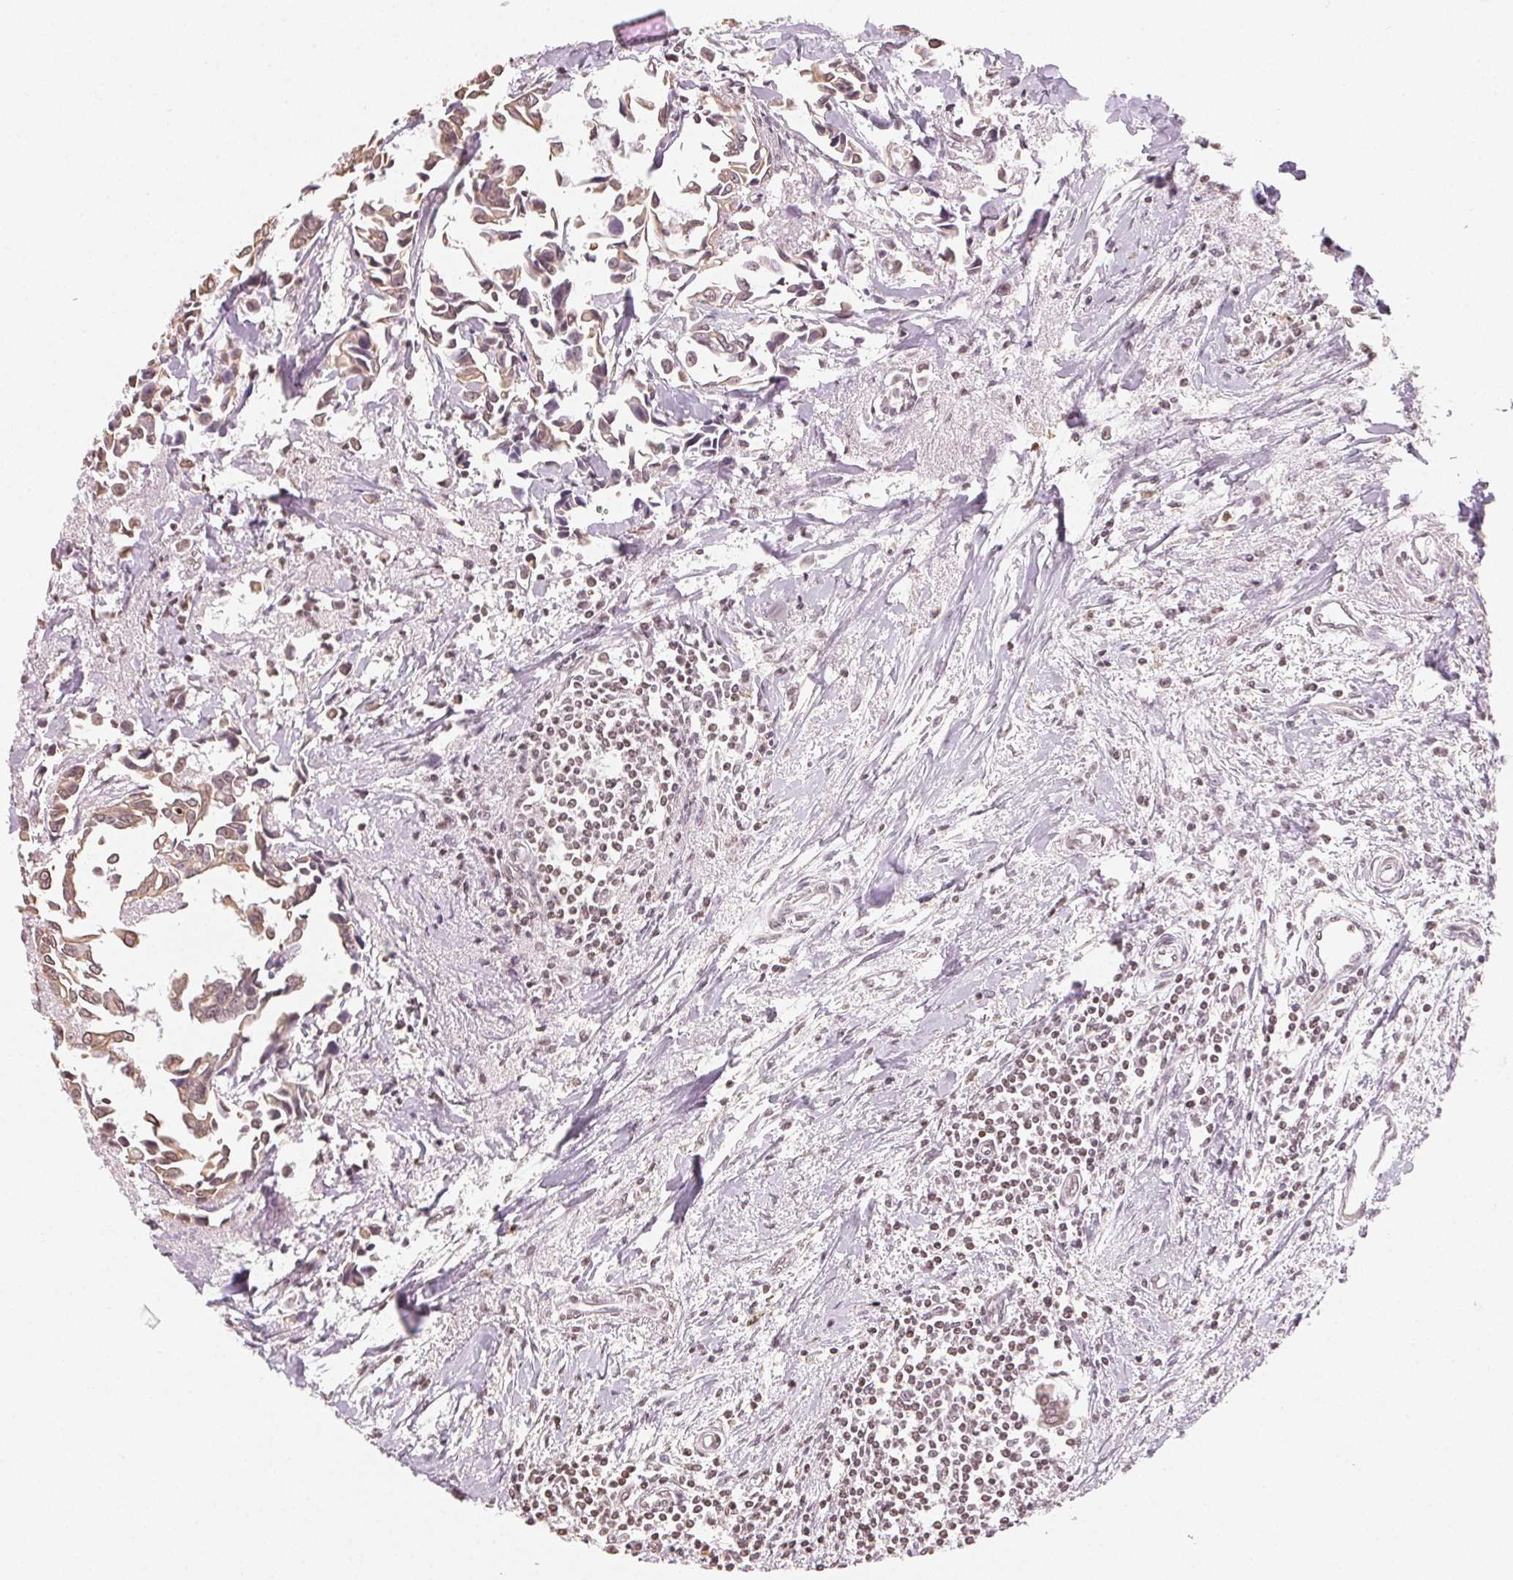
{"staining": {"intensity": "weak", "quantity": "25%-75%", "location": "cytoplasmic/membranous"}, "tissue": "breast cancer", "cell_type": "Tumor cells", "image_type": "cancer", "snomed": [{"axis": "morphology", "description": "Duct carcinoma"}, {"axis": "topography", "description": "Breast"}], "caption": "Tumor cells show low levels of weak cytoplasmic/membranous expression in about 25%-75% of cells in human intraductal carcinoma (breast).", "gene": "TBP", "patient": {"sex": "female", "age": 54}}